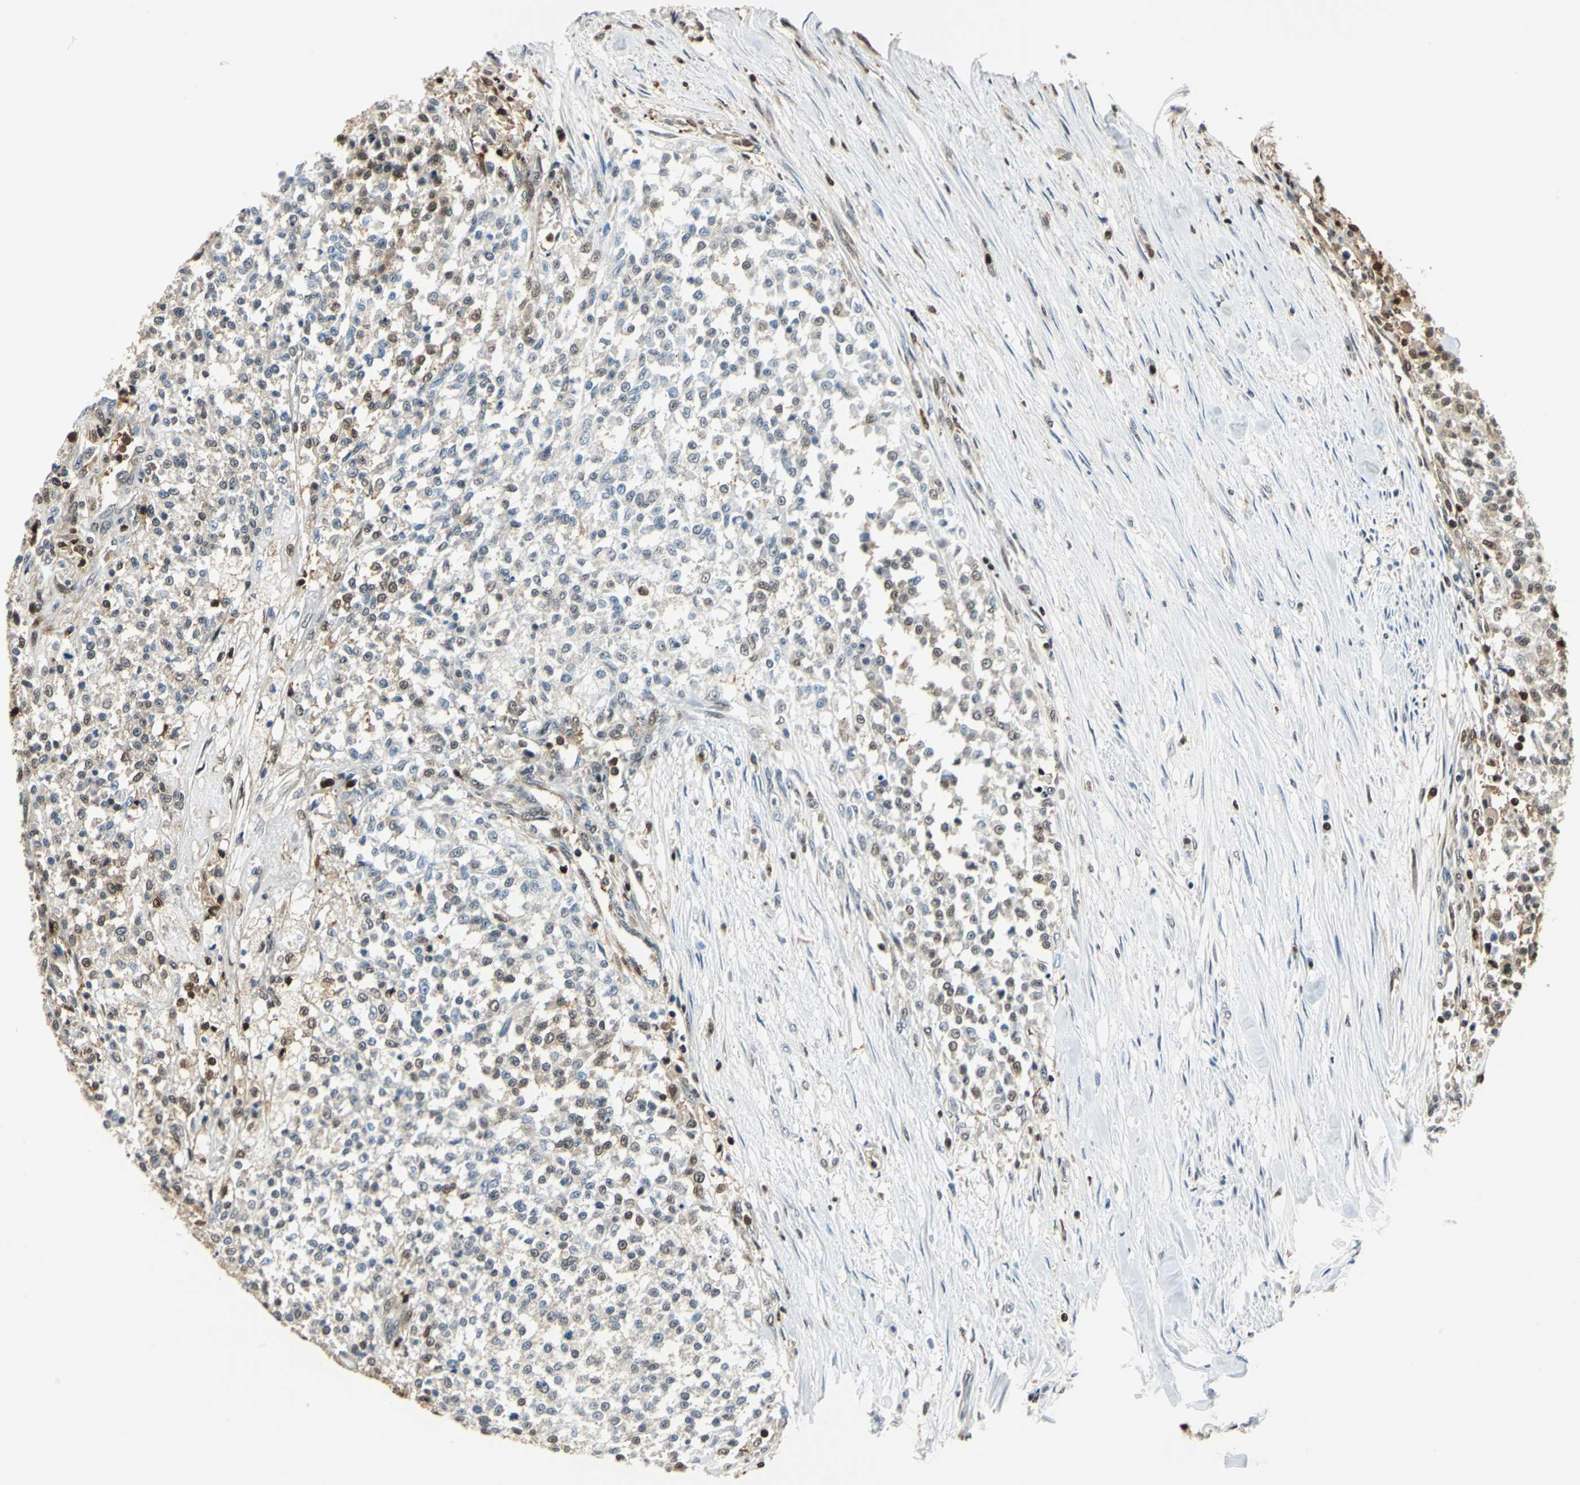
{"staining": {"intensity": "moderate", "quantity": "25%-75%", "location": "cytoplasmic/membranous"}, "tissue": "testis cancer", "cell_type": "Tumor cells", "image_type": "cancer", "snomed": [{"axis": "morphology", "description": "Seminoma, NOS"}, {"axis": "topography", "description": "Testis"}], "caption": "An IHC histopathology image of tumor tissue is shown. Protein staining in brown labels moderate cytoplasmic/membranous positivity in seminoma (testis) within tumor cells.", "gene": "PSME1", "patient": {"sex": "male", "age": 59}}